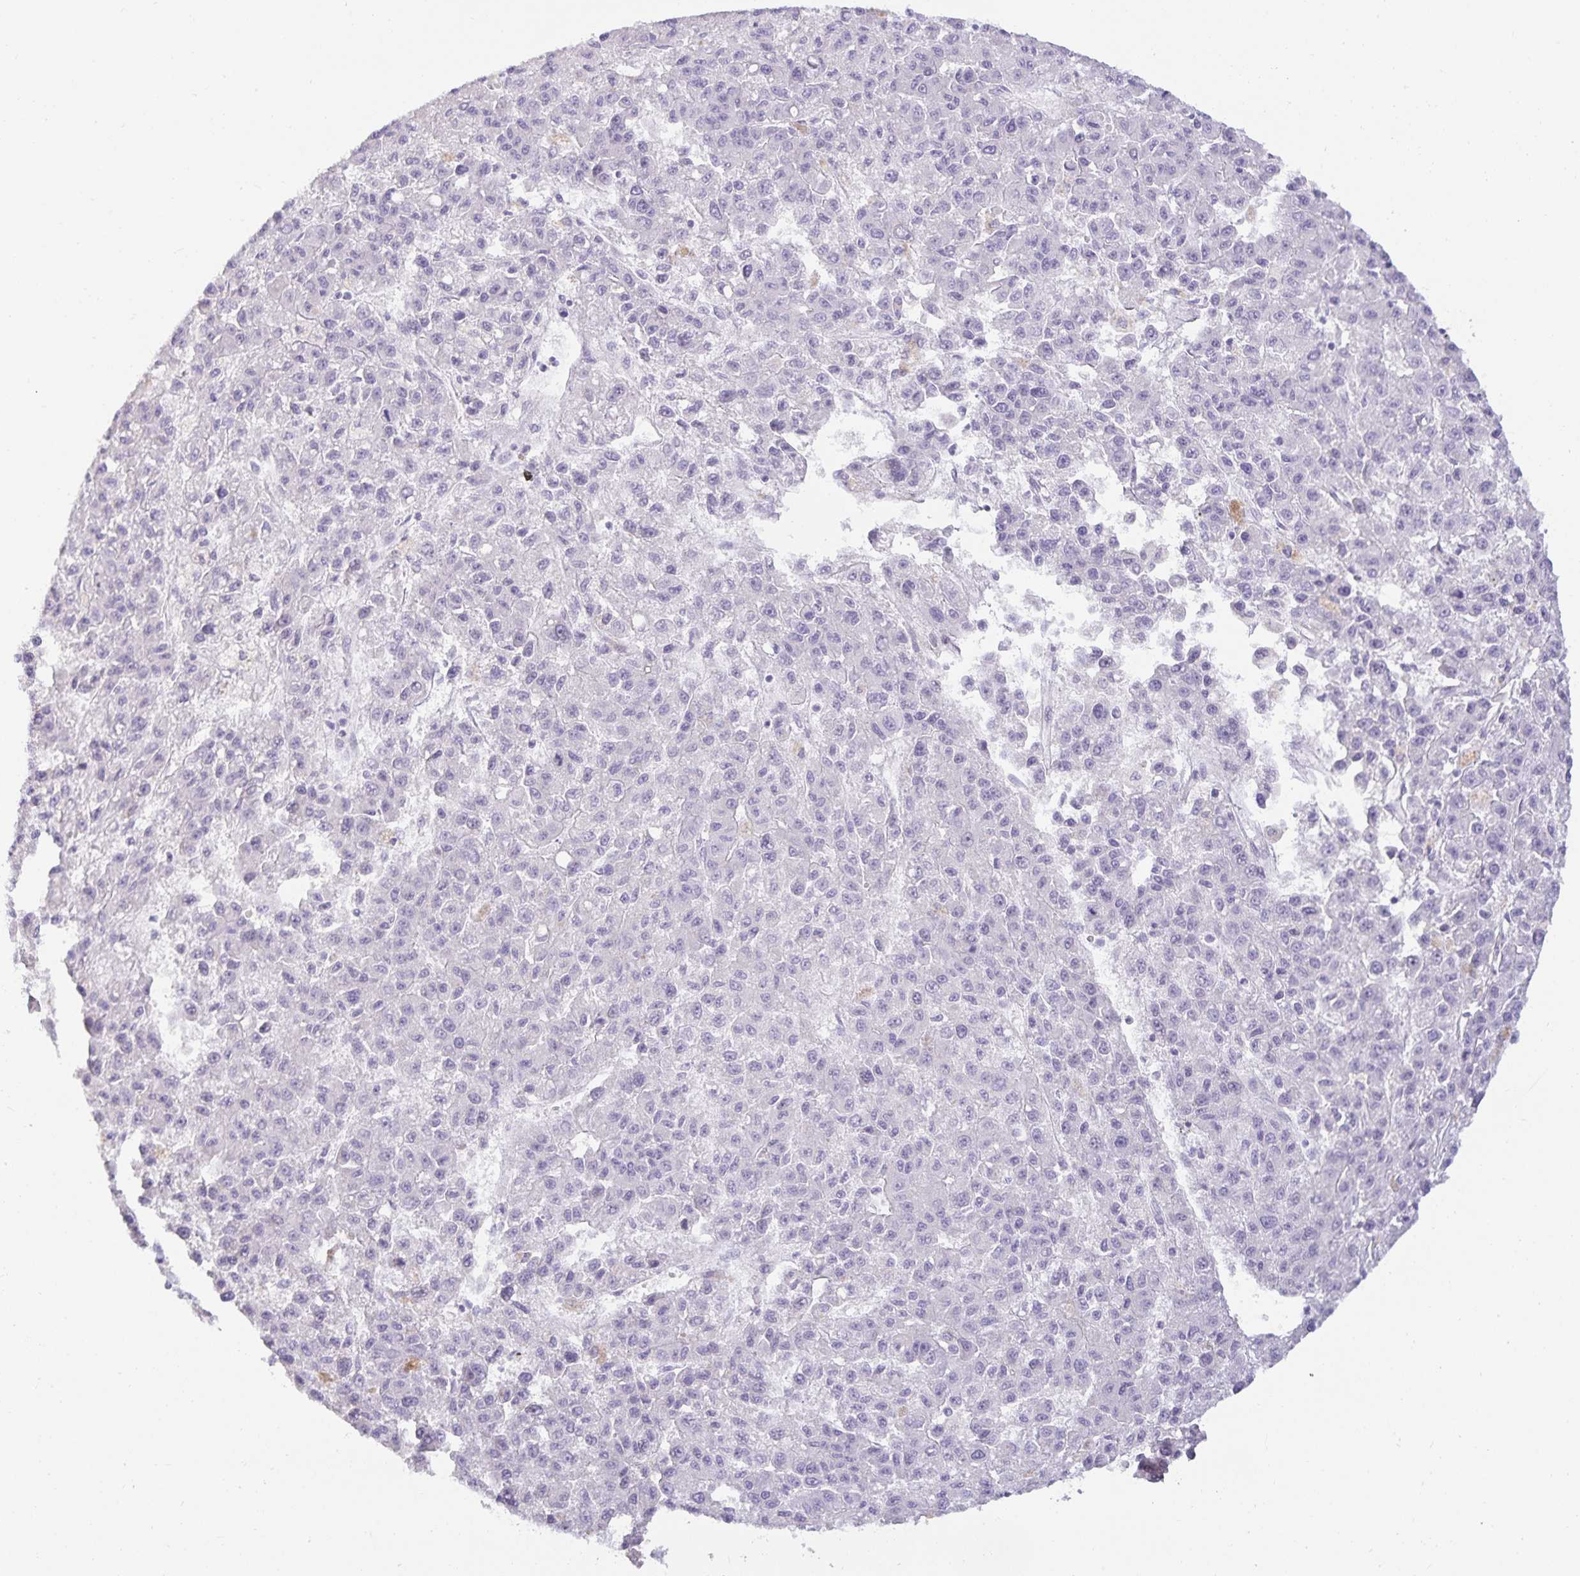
{"staining": {"intensity": "negative", "quantity": "none", "location": "none"}, "tissue": "liver cancer", "cell_type": "Tumor cells", "image_type": "cancer", "snomed": [{"axis": "morphology", "description": "Carcinoma, Hepatocellular, NOS"}, {"axis": "topography", "description": "Liver"}], "caption": "This is an immunohistochemistry micrograph of human liver cancer (hepatocellular carcinoma). There is no staining in tumor cells.", "gene": "SPAG4", "patient": {"sex": "male", "age": 70}}